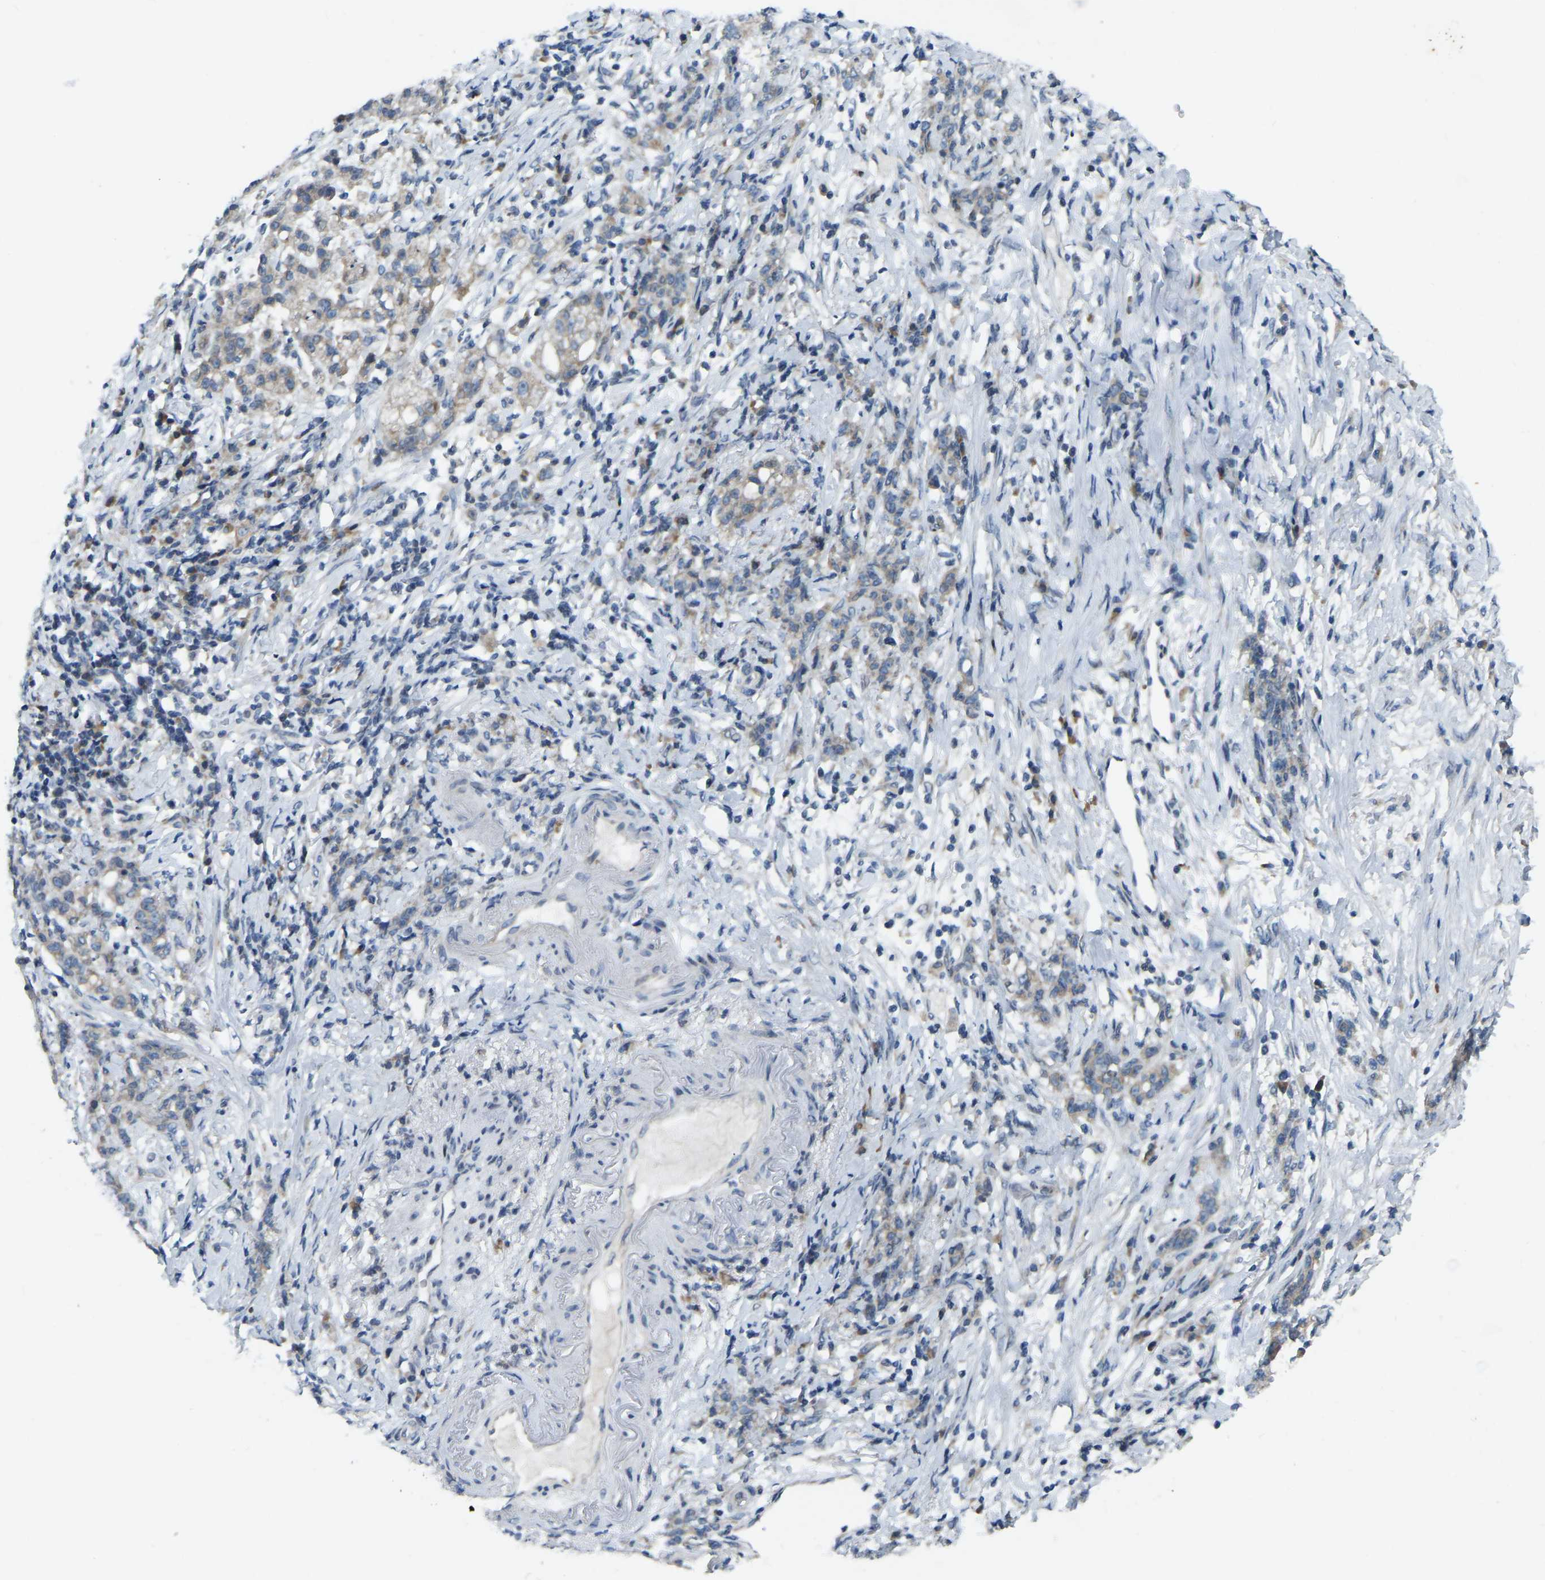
{"staining": {"intensity": "weak", "quantity": "25%-75%", "location": "cytoplasmic/membranous"}, "tissue": "stomach cancer", "cell_type": "Tumor cells", "image_type": "cancer", "snomed": [{"axis": "morphology", "description": "Adenocarcinoma, NOS"}, {"axis": "topography", "description": "Stomach, lower"}], "caption": "High-power microscopy captured an immunohistochemistry image of stomach adenocarcinoma, revealing weak cytoplasmic/membranous expression in approximately 25%-75% of tumor cells. The staining is performed using DAB brown chromogen to label protein expression. The nuclei are counter-stained blue using hematoxylin.", "gene": "PARL", "patient": {"sex": "male", "age": 88}}